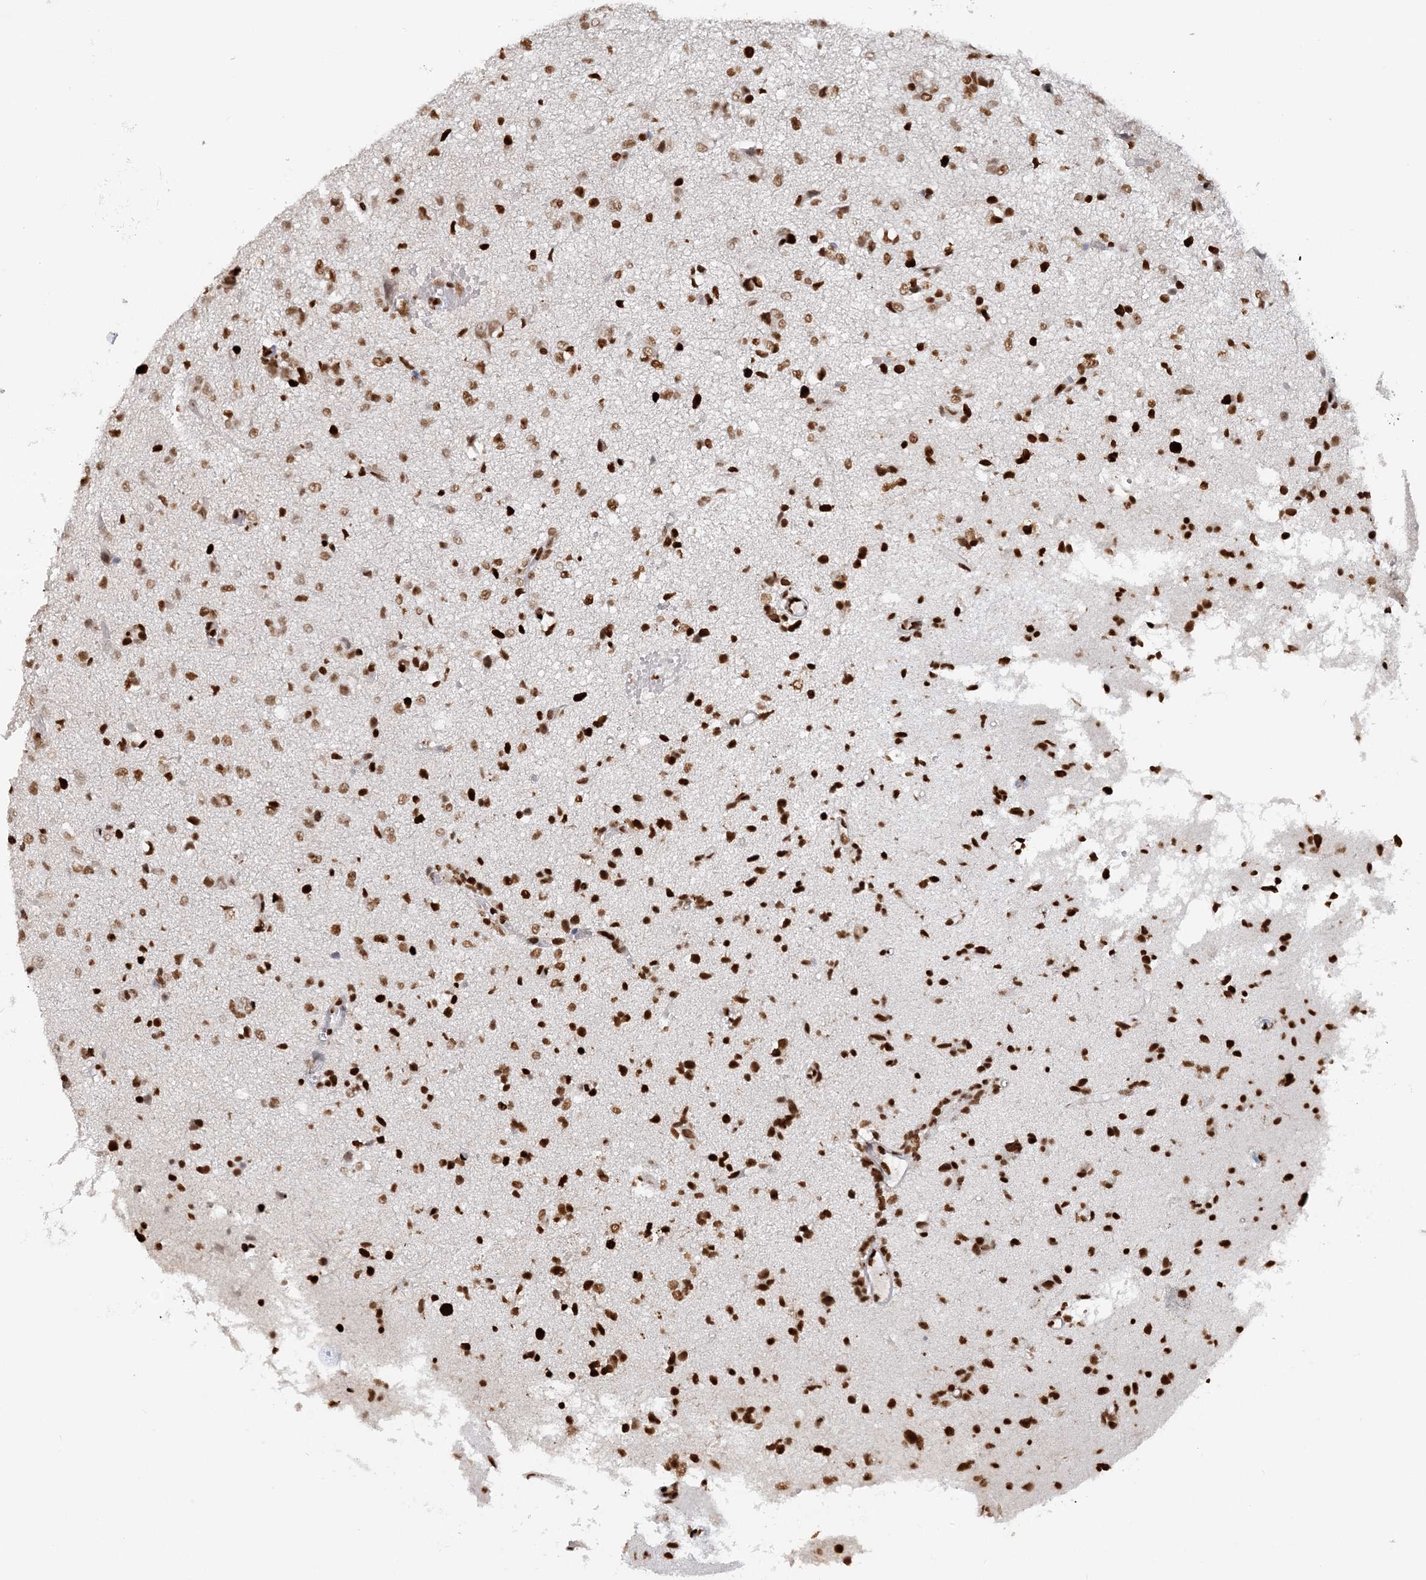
{"staining": {"intensity": "moderate", "quantity": ">75%", "location": "nuclear"}, "tissue": "glioma", "cell_type": "Tumor cells", "image_type": "cancer", "snomed": [{"axis": "morphology", "description": "Glioma, malignant, High grade"}, {"axis": "topography", "description": "Brain"}], "caption": "High-power microscopy captured an immunohistochemistry (IHC) photomicrograph of glioma, revealing moderate nuclear positivity in about >75% of tumor cells. Using DAB (brown) and hematoxylin (blue) stains, captured at high magnification using brightfield microscopy.", "gene": "SUMO2", "patient": {"sex": "female", "age": 59}}